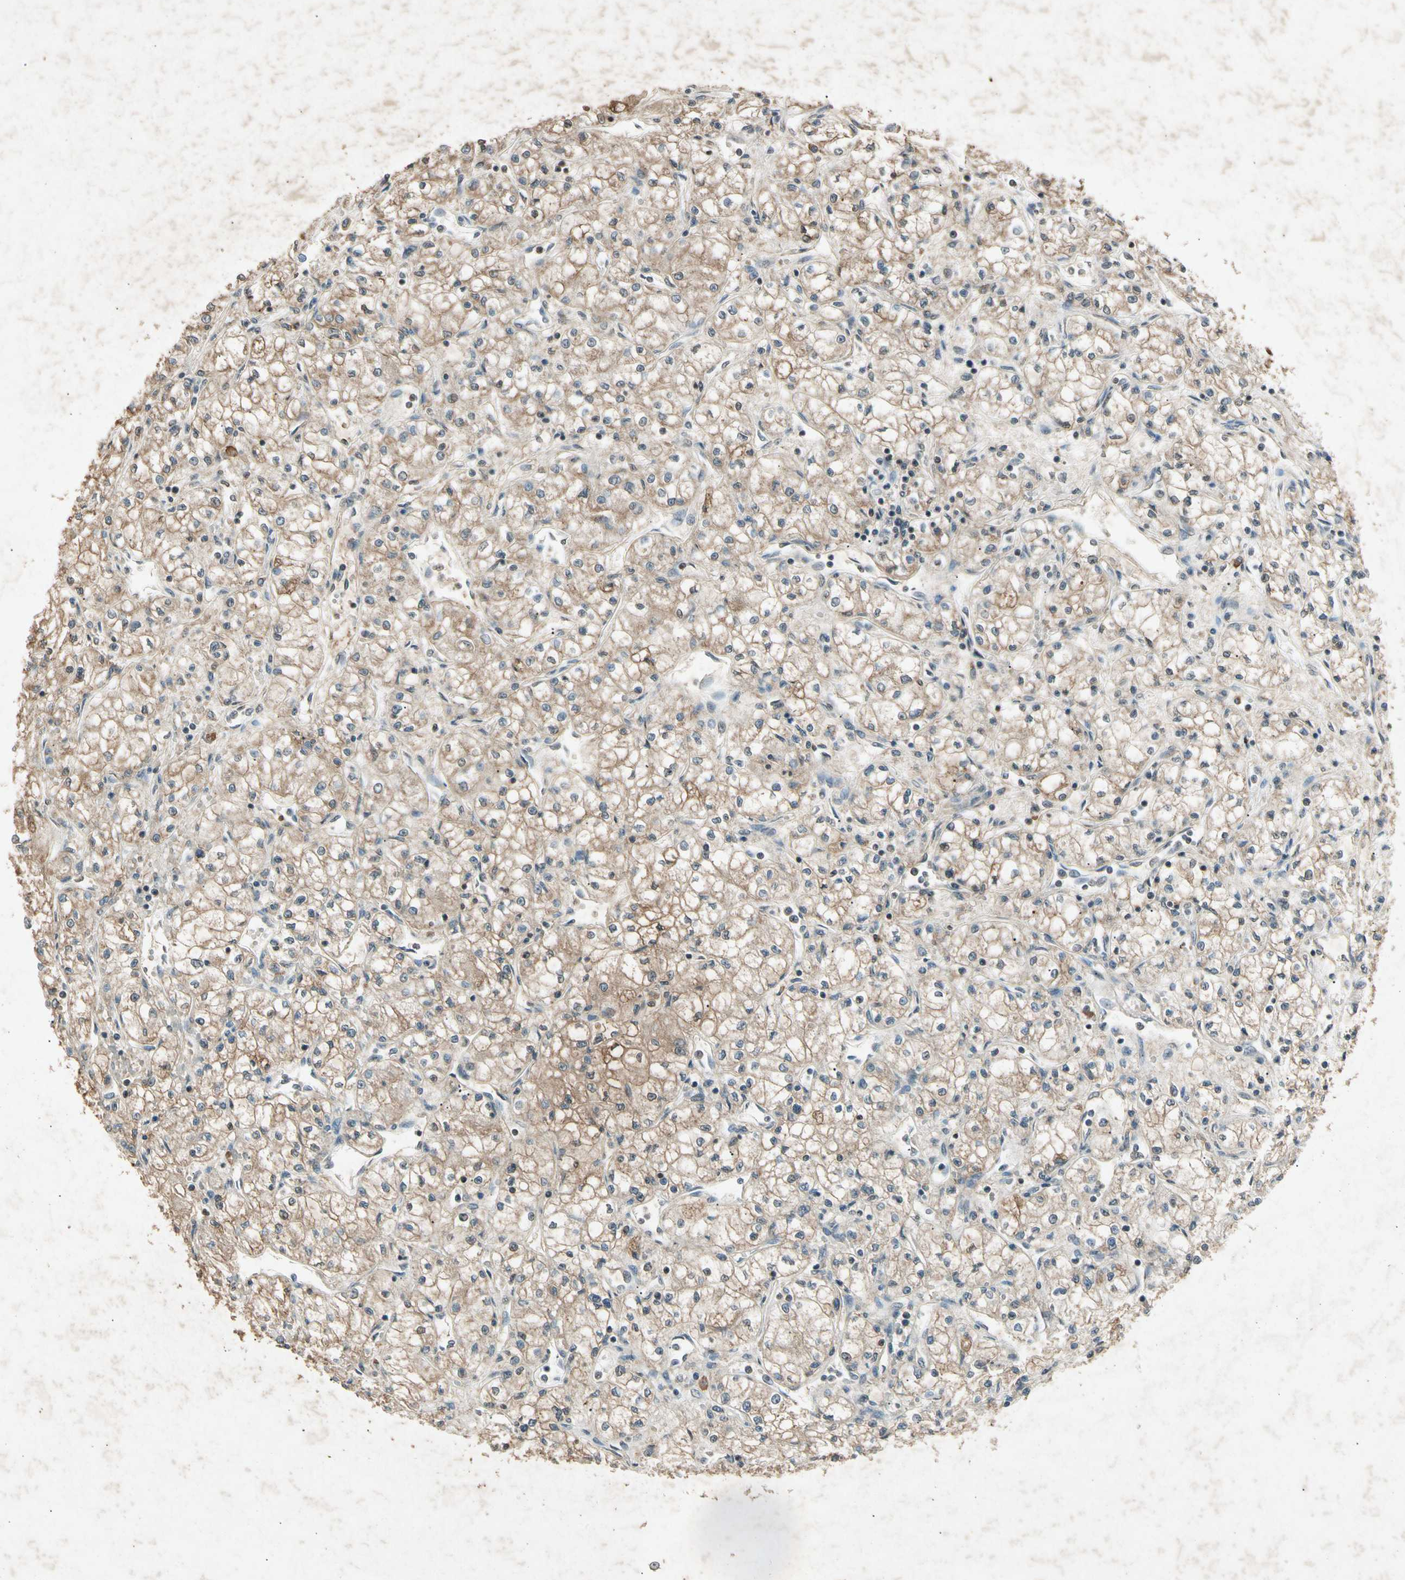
{"staining": {"intensity": "moderate", "quantity": ">75%", "location": "cytoplasmic/membranous"}, "tissue": "renal cancer", "cell_type": "Tumor cells", "image_type": "cancer", "snomed": [{"axis": "morphology", "description": "Normal tissue, NOS"}, {"axis": "morphology", "description": "Adenocarcinoma, NOS"}, {"axis": "topography", "description": "Kidney"}], "caption": "This histopathology image shows immunohistochemistry staining of human renal cancer, with medium moderate cytoplasmic/membranous positivity in about >75% of tumor cells.", "gene": "CP", "patient": {"sex": "male", "age": 59}}